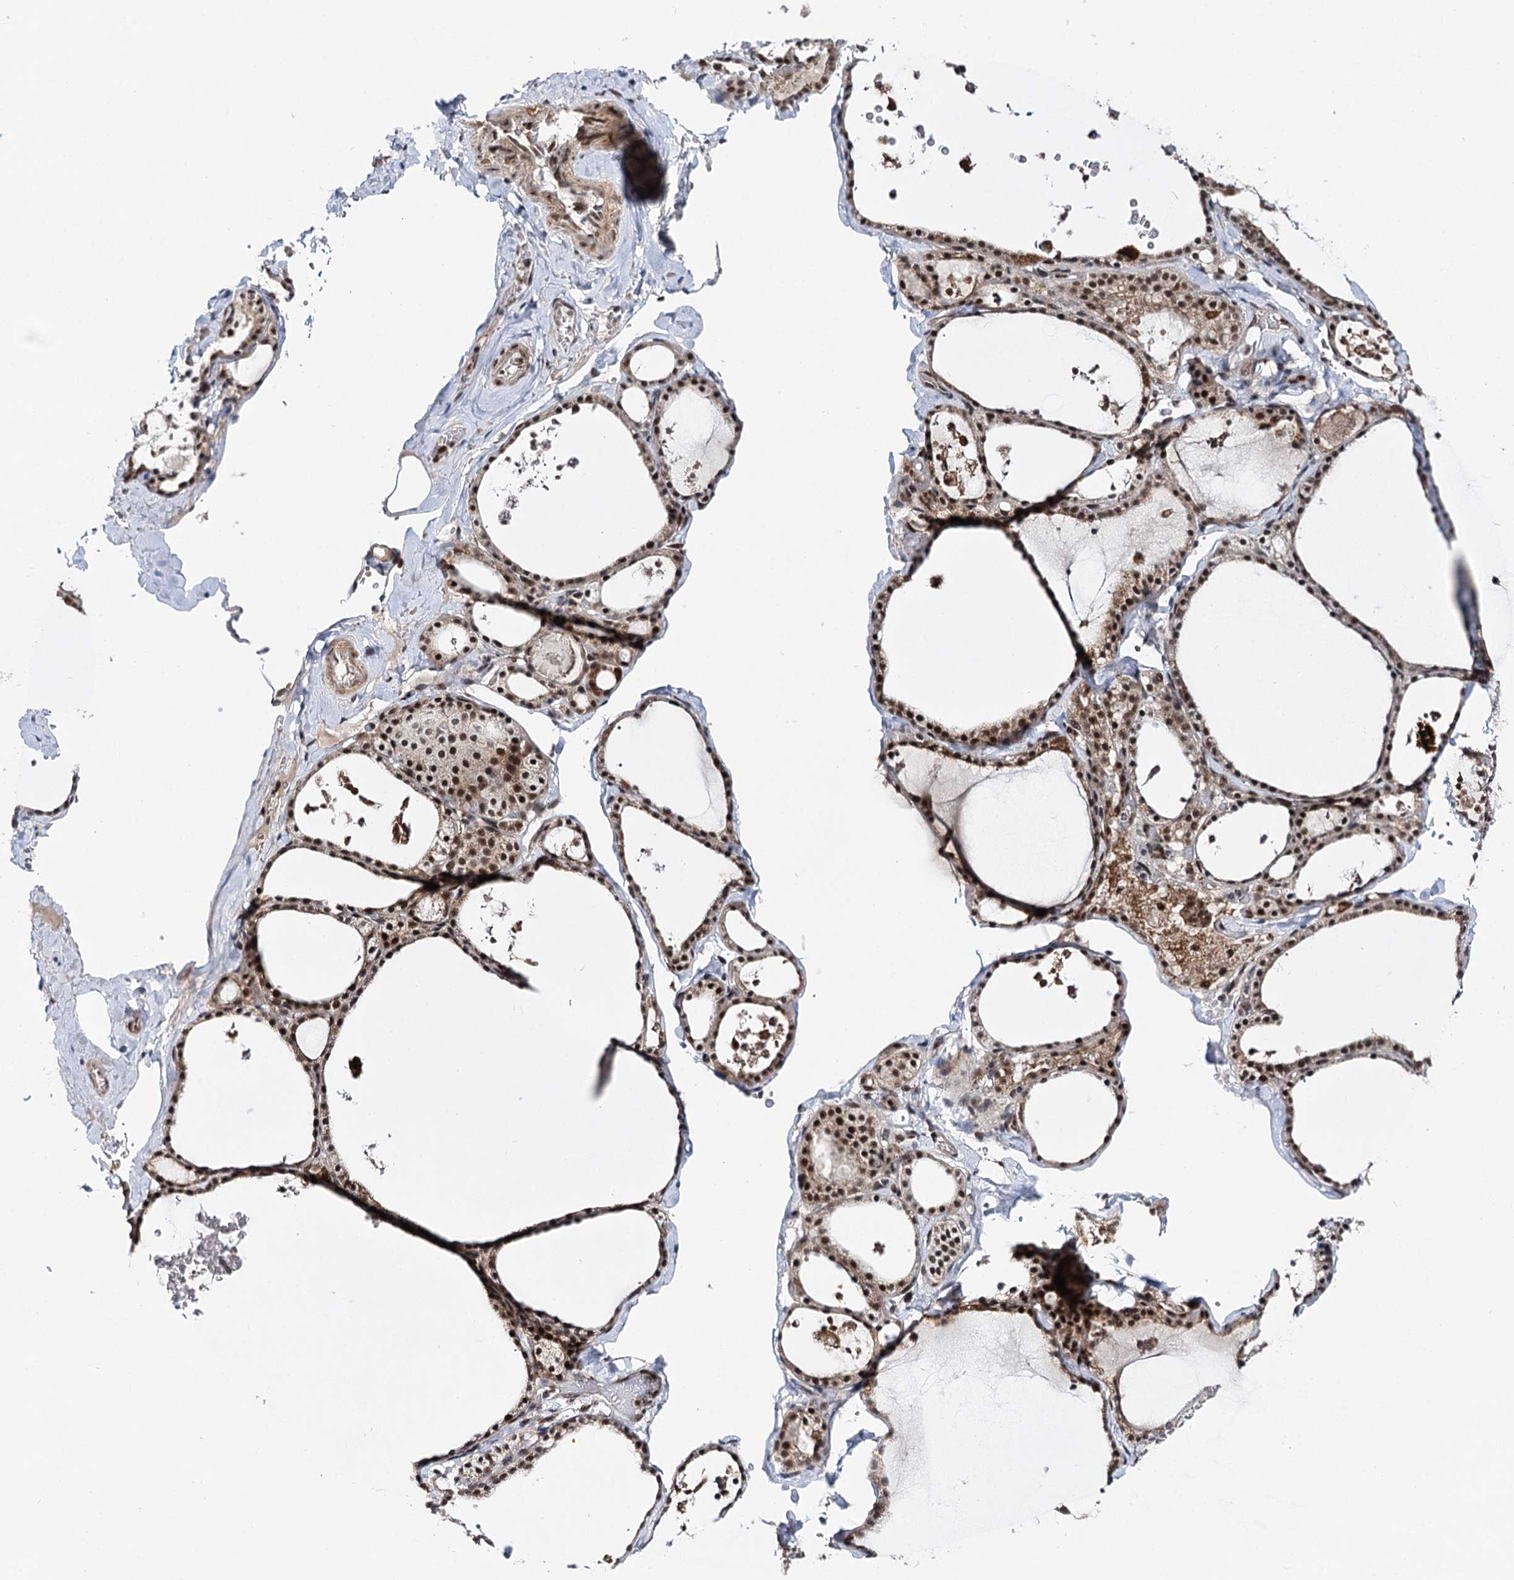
{"staining": {"intensity": "moderate", "quantity": ">75%", "location": "cytoplasmic/membranous,nuclear"}, "tissue": "thyroid gland", "cell_type": "Glandular cells", "image_type": "normal", "snomed": [{"axis": "morphology", "description": "Normal tissue, NOS"}, {"axis": "topography", "description": "Thyroid gland"}], "caption": "Moderate cytoplasmic/membranous,nuclear protein expression is identified in about >75% of glandular cells in thyroid gland.", "gene": "BUD13", "patient": {"sex": "male", "age": 56}}